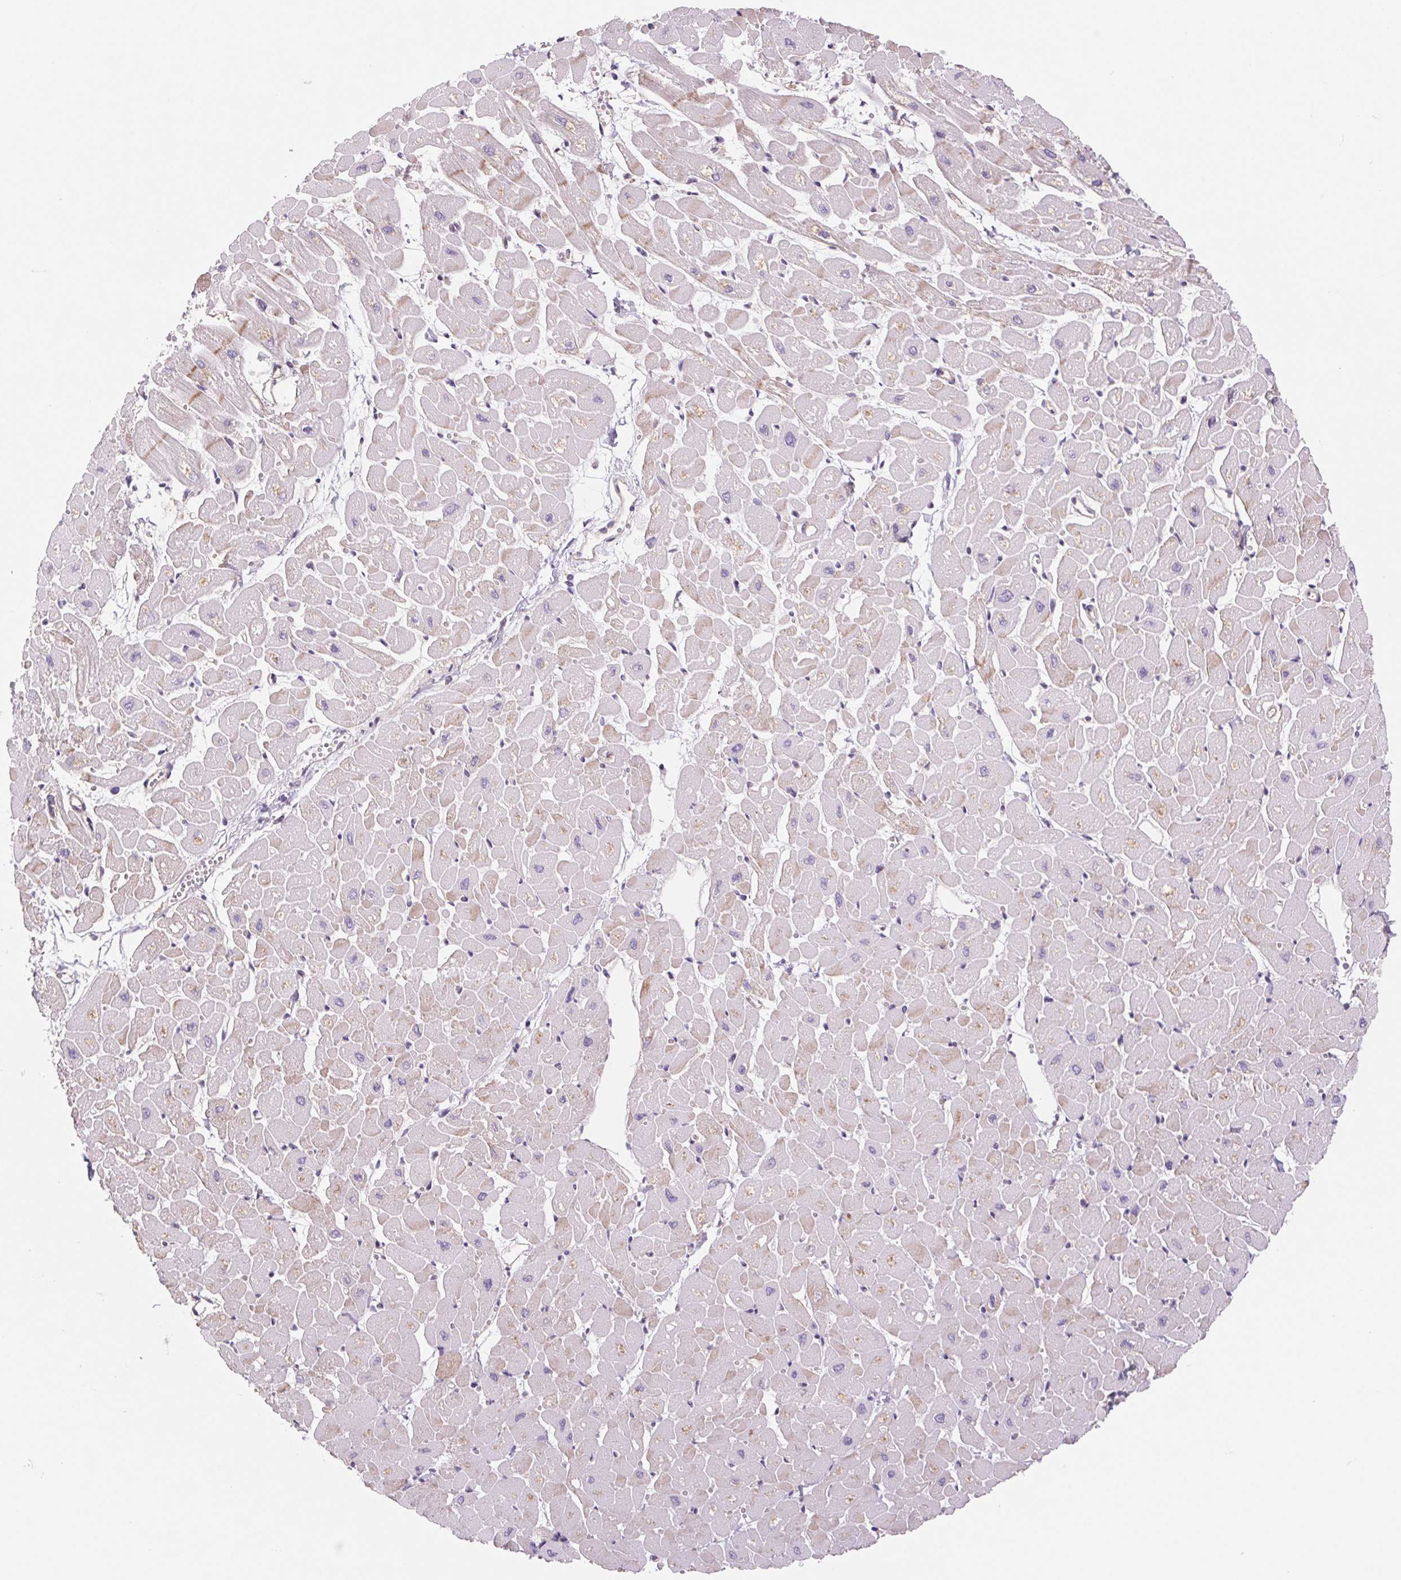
{"staining": {"intensity": "moderate", "quantity": "25%-75%", "location": "cytoplasmic/membranous"}, "tissue": "heart muscle", "cell_type": "Cardiomyocytes", "image_type": "normal", "snomed": [{"axis": "morphology", "description": "Normal tissue, NOS"}, {"axis": "topography", "description": "Heart"}], "caption": "The immunohistochemical stain labels moderate cytoplasmic/membranous staining in cardiomyocytes of unremarkable heart muscle. (brown staining indicates protein expression, while blue staining denotes nuclei).", "gene": "KLHL20", "patient": {"sex": "male", "age": 57}}